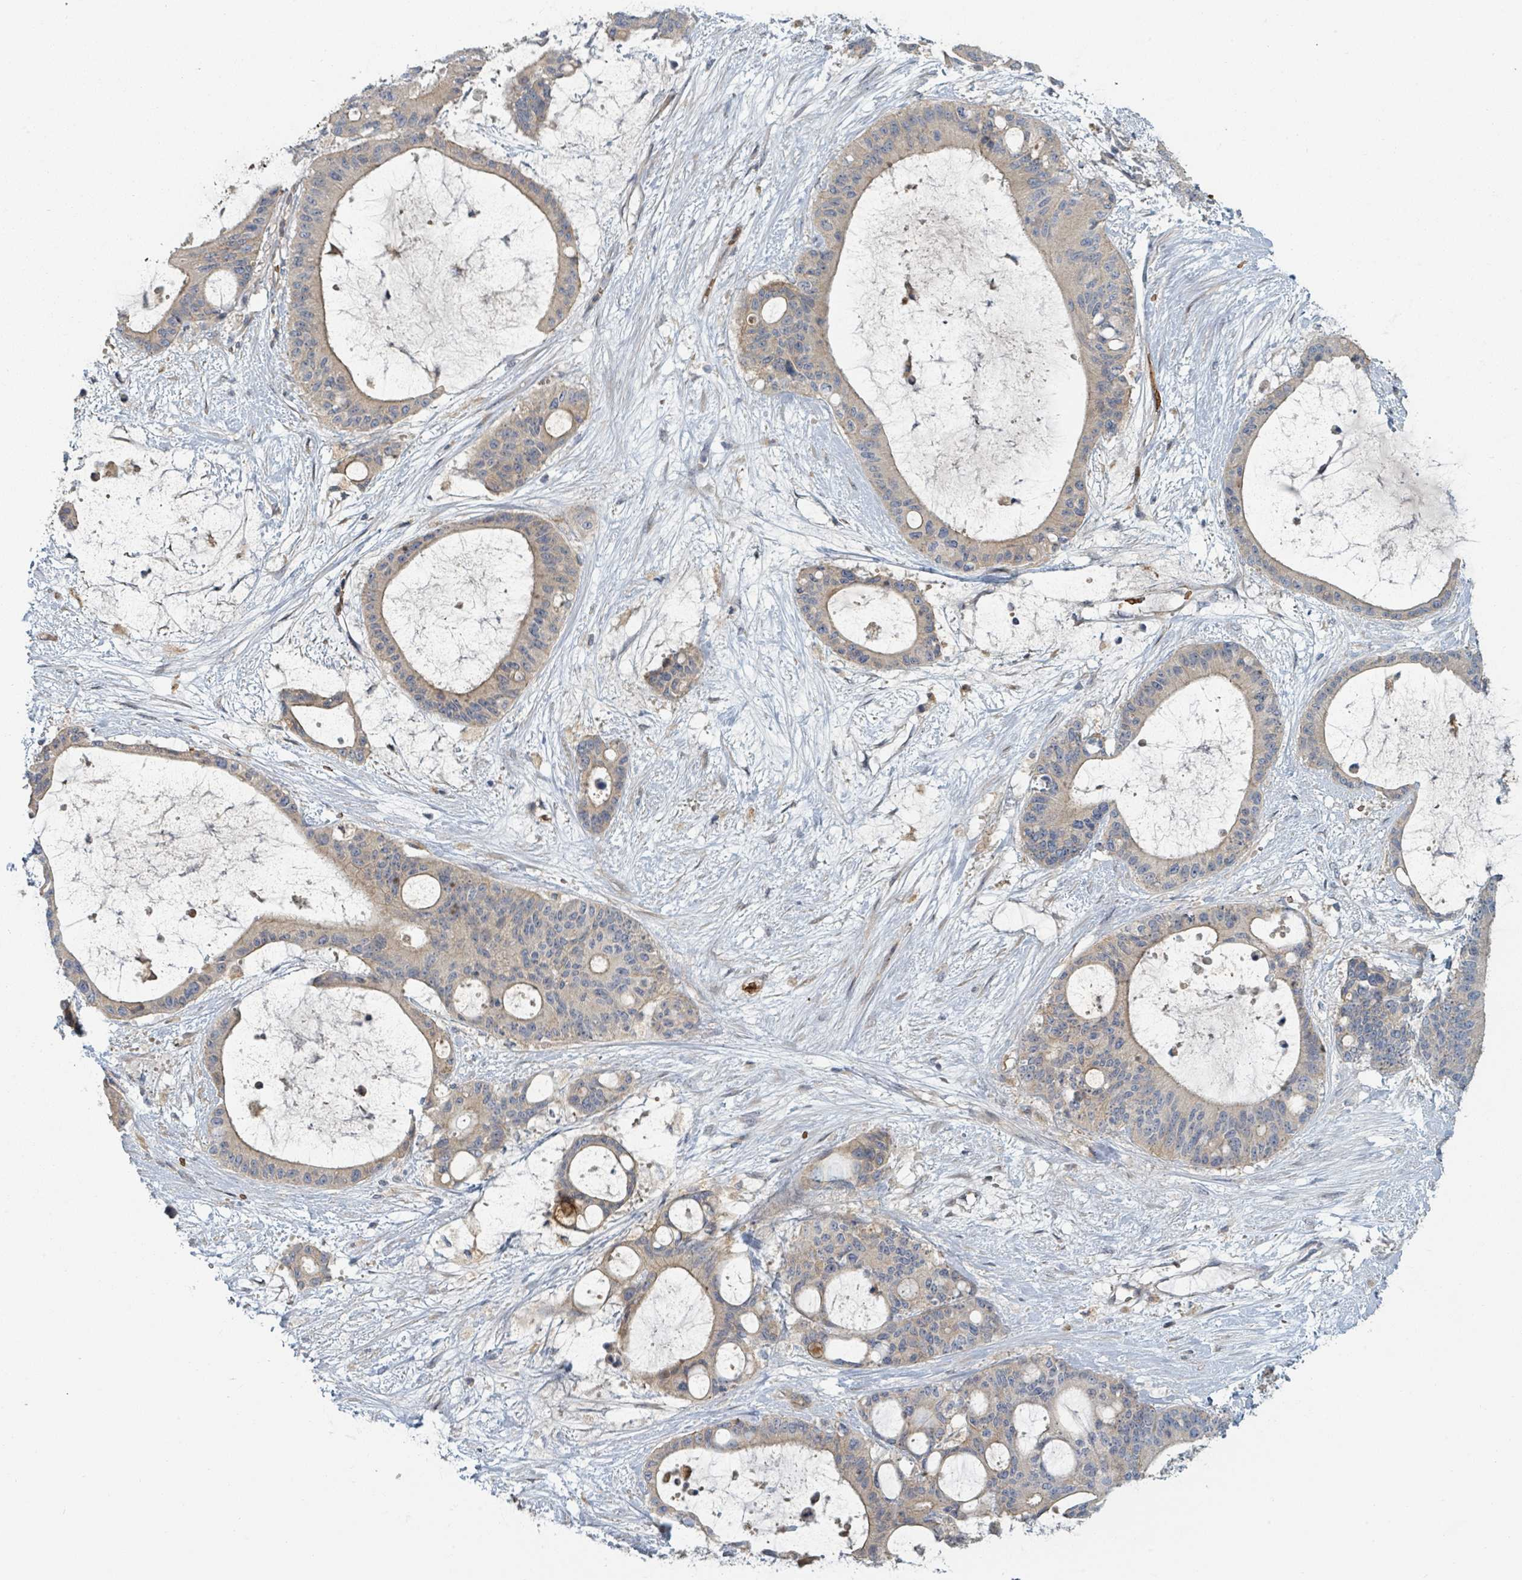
{"staining": {"intensity": "weak", "quantity": "25%-75%", "location": "cytoplasmic/membranous"}, "tissue": "liver cancer", "cell_type": "Tumor cells", "image_type": "cancer", "snomed": [{"axis": "morphology", "description": "Normal tissue, NOS"}, {"axis": "morphology", "description": "Cholangiocarcinoma"}, {"axis": "topography", "description": "Liver"}, {"axis": "topography", "description": "Peripheral nerve tissue"}], "caption": "Liver cancer (cholangiocarcinoma) tissue displays weak cytoplasmic/membranous expression in about 25%-75% of tumor cells The protein of interest is stained brown, and the nuclei are stained in blue (DAB (3,3'-diaminobenzidine) IHC with brightfield microscopy, high magnification).", "gene": "TRPC4AP", "patient": {"sex": "female", "age": 73}}